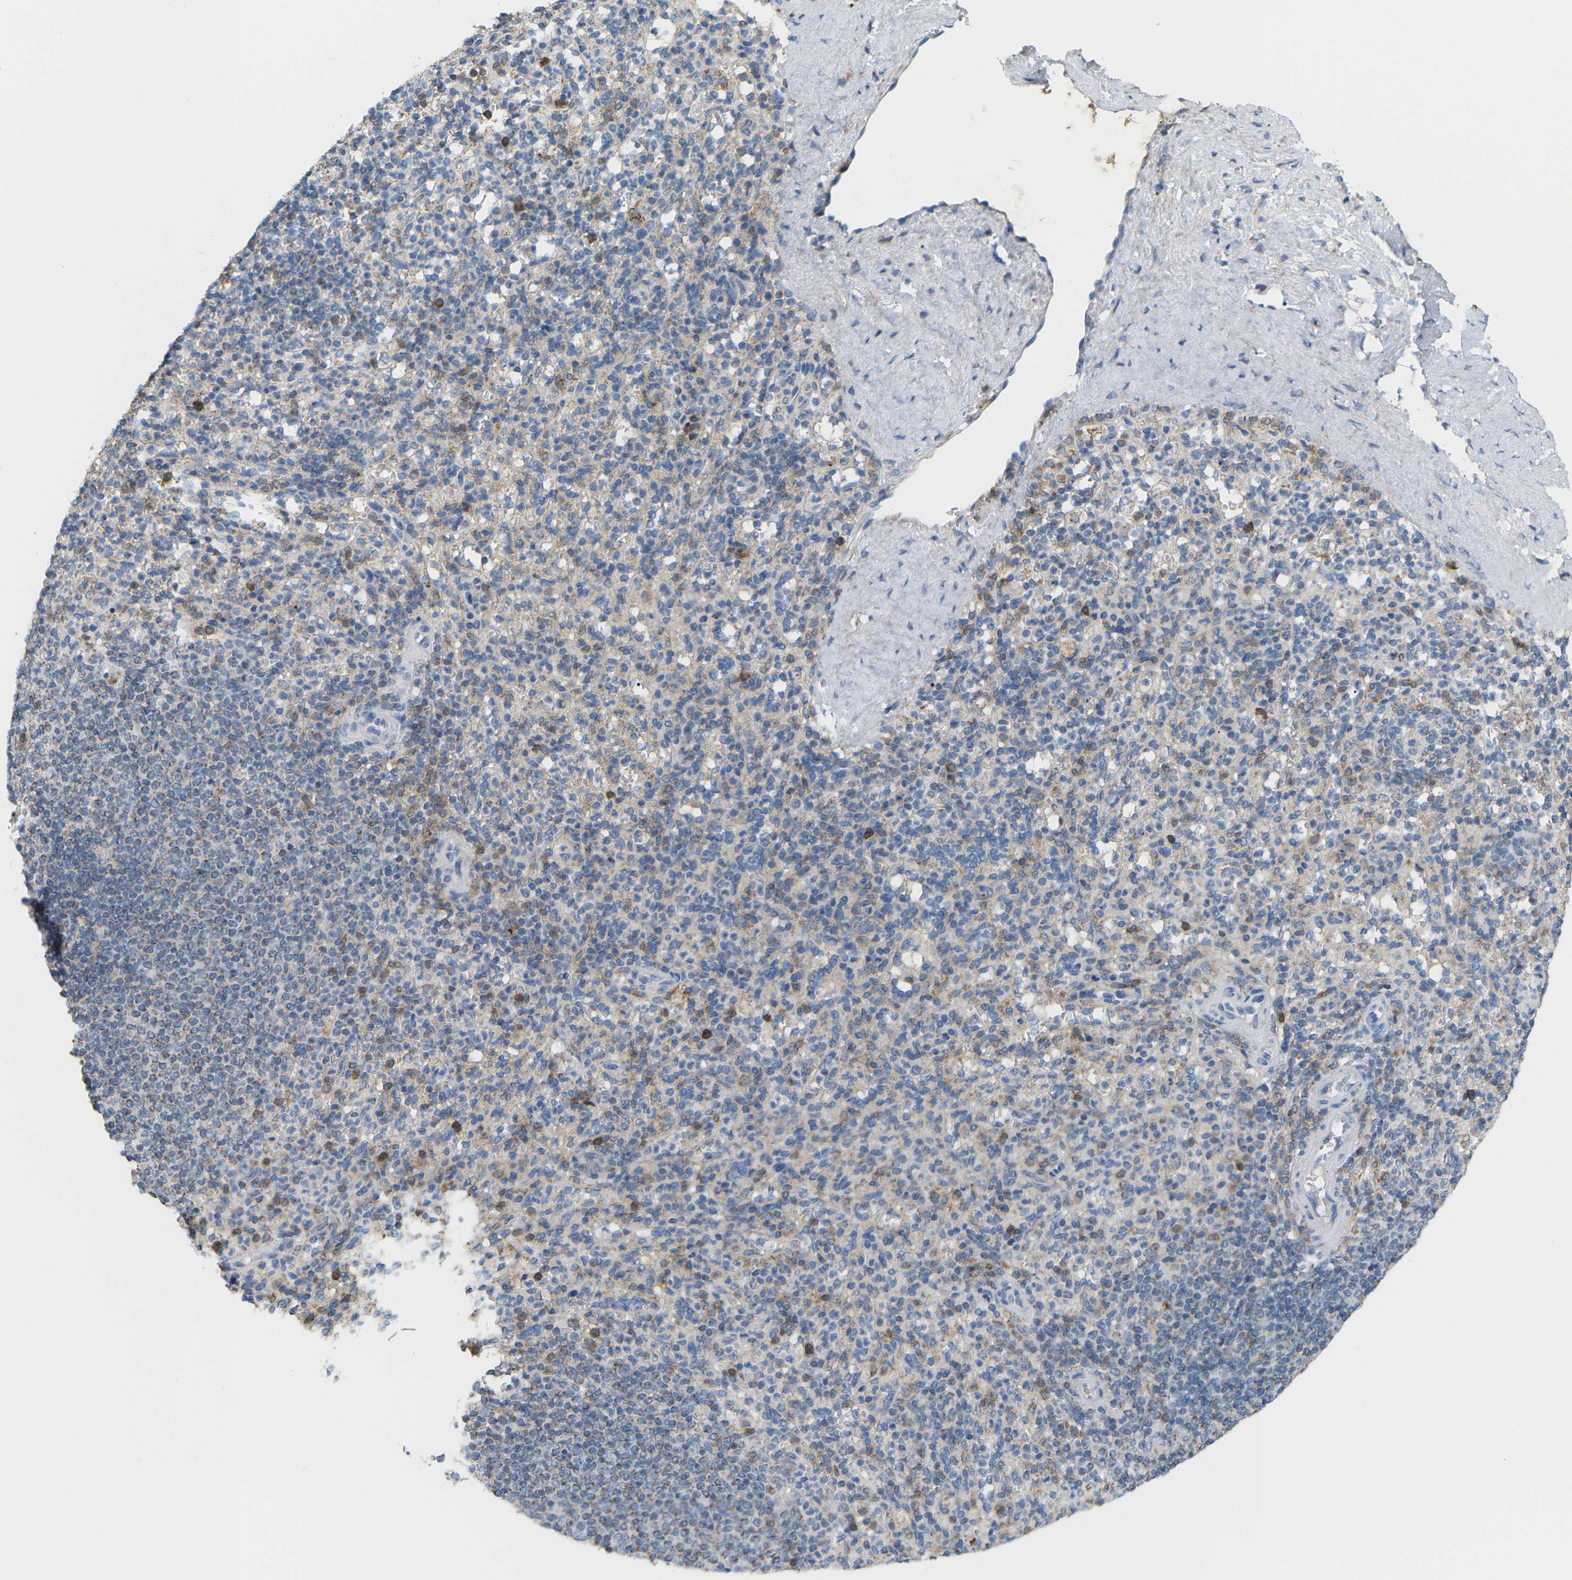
{"staining": {"intensity": "weak", "quantity": "<25%", "location": "cytoplasmic/membranous"}, "tissue": "spleen", "cell_type": "Cells in red pulp", "image_type": "normal", "snomed": [{"axis": "morphology", "description": "Normal tissue, NOS"}, {"axis": "topography", "description": "Spleen"}], "caption": "Immunohistochemical staining of unremarkable spleen exhibits no significant positivity in cells in red pulp.", "gene": "CROT", "patient": {"sex": "male", "age": 36}}